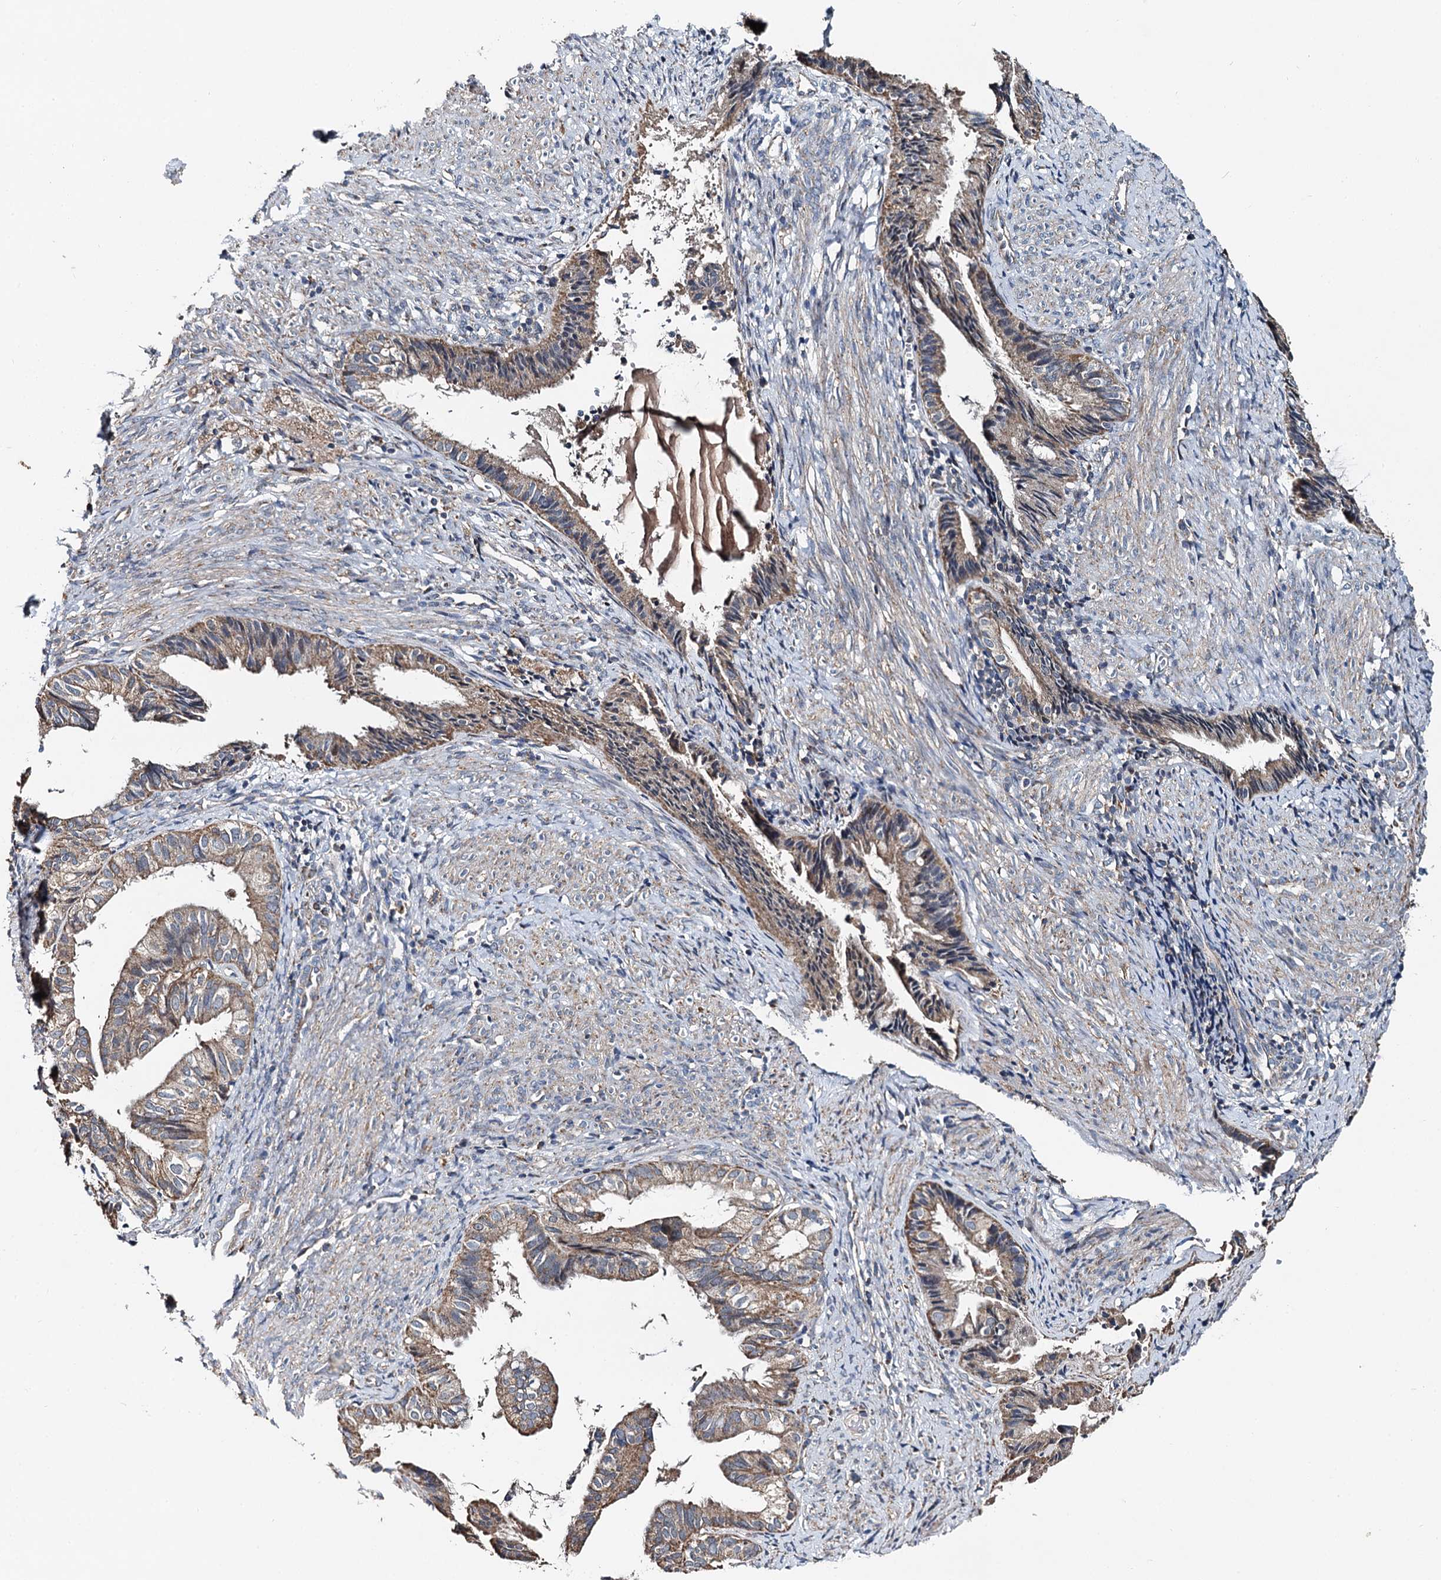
{"staining": {"intensity": "moderate", "quantity": "25%-75%", "location": "cytoplasmic/membranous"}, "tissue": "endometrial cancer", "cell_type": "Tumor cells", "image_type": "cancer", "snomed": [{"axis": "morphology", "description": "Adenocarcinoma, NOS"}, {"axis": "topography", "description": "Endometrium"}], "caption": "A histopathology image of endometrial cancer stained for a protein exhibits moderate cytoplasmic/membranous brown staining in tumor cells.", "gene": "SPRYD3", "patient": {"sex": "female", "age": 86}}